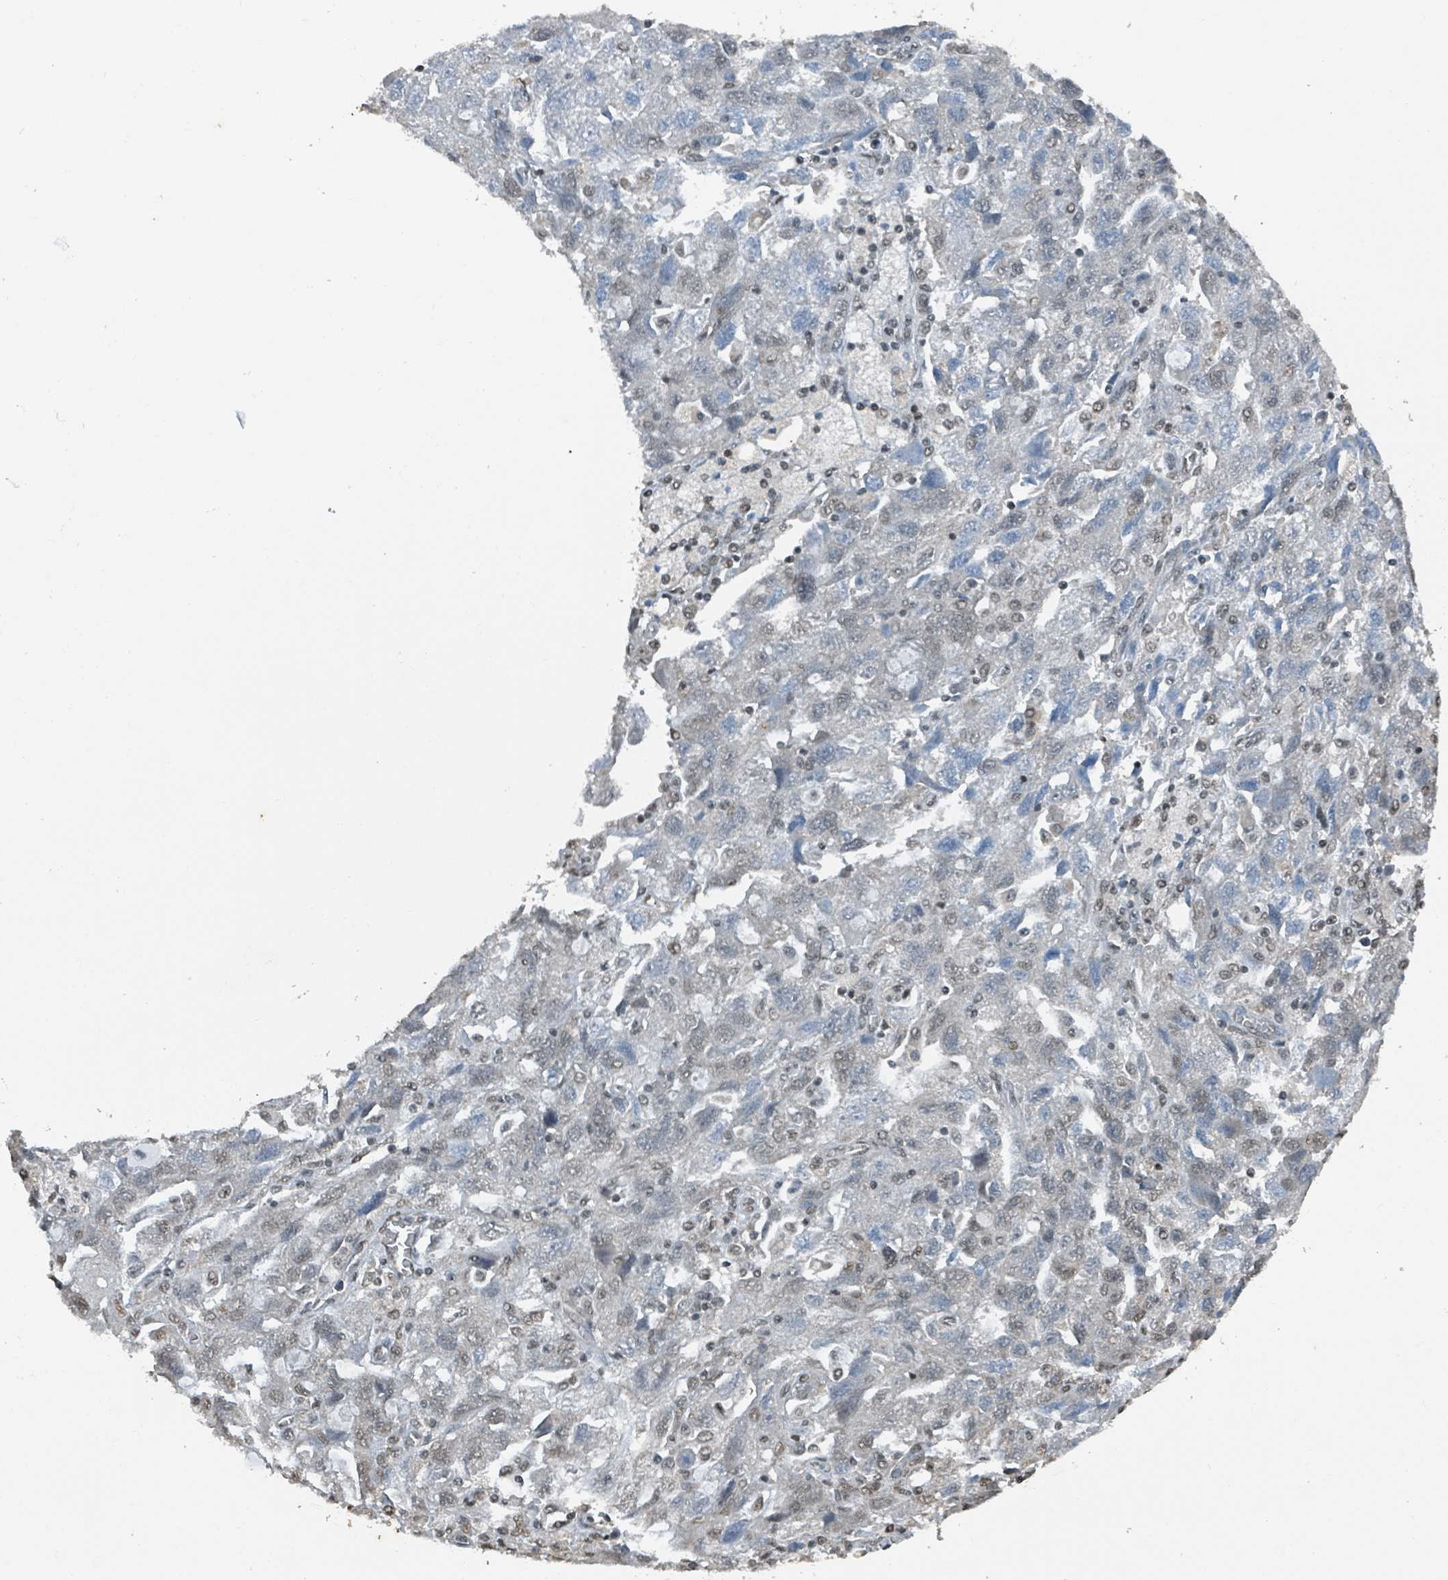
{"staining": {"intensity": "weak", "quantity": ">75%", "location": "nuclear"}, "tissue": "ovarian cancer", "cell_type": "Tumor cells", "image_type": "cancer", "snomed": [{"axis": "morphology", "description": "Carcinoma, NOS"}, {"axis": "morphology", "description": "Cystadenocarcinoma, serous, NOS"}, {"axis": "topography", "description": "Ovary"}], "caption": "Weak nuclear positivity is identified in approximately >75% of tumor cells in ovarian serous cystadenocarcinoma.", "gene": "PHIP", "patient": {"sex": "female", "age": 69}}